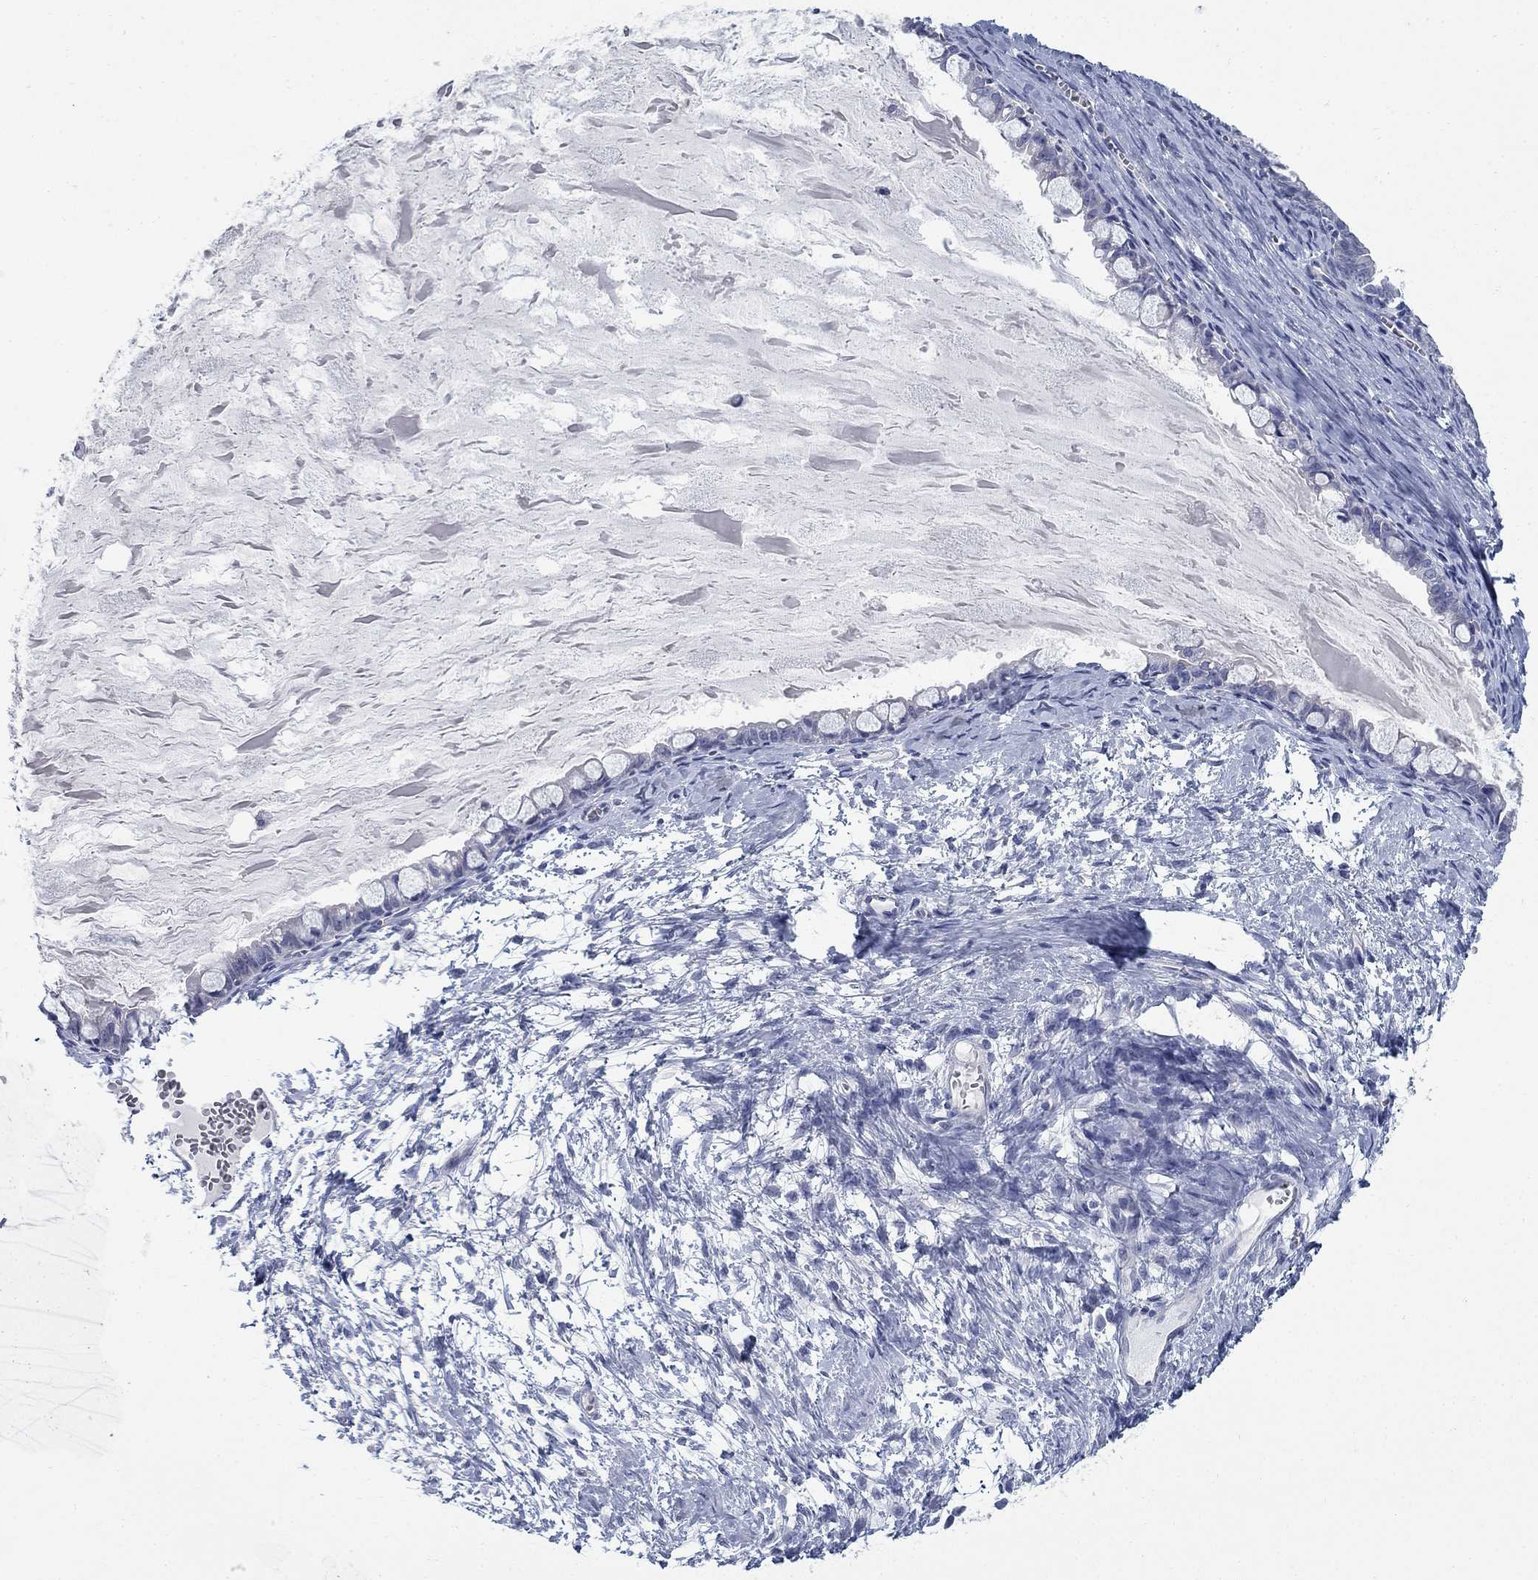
{"staining": {"intensity": "negative", "quantity": "none", "location": "none"}, "tissue": "ovarian cancer", "cell_type": "Tumor cells", "image_type": "cancer", "snomed": [{"axis": "morphology", "description": "Cystadenocarcinoma, mucinous, NOS"}, {"axis": "topography", "description": "Ovary"}], "caption": "IHC micrograph of ovarian mucinous cystadenocarcinoma stained for a protein (brown), which displays no expression in tumor cells.", "gene": "DNER", "patient": {"sex": "female", "age": 63}}